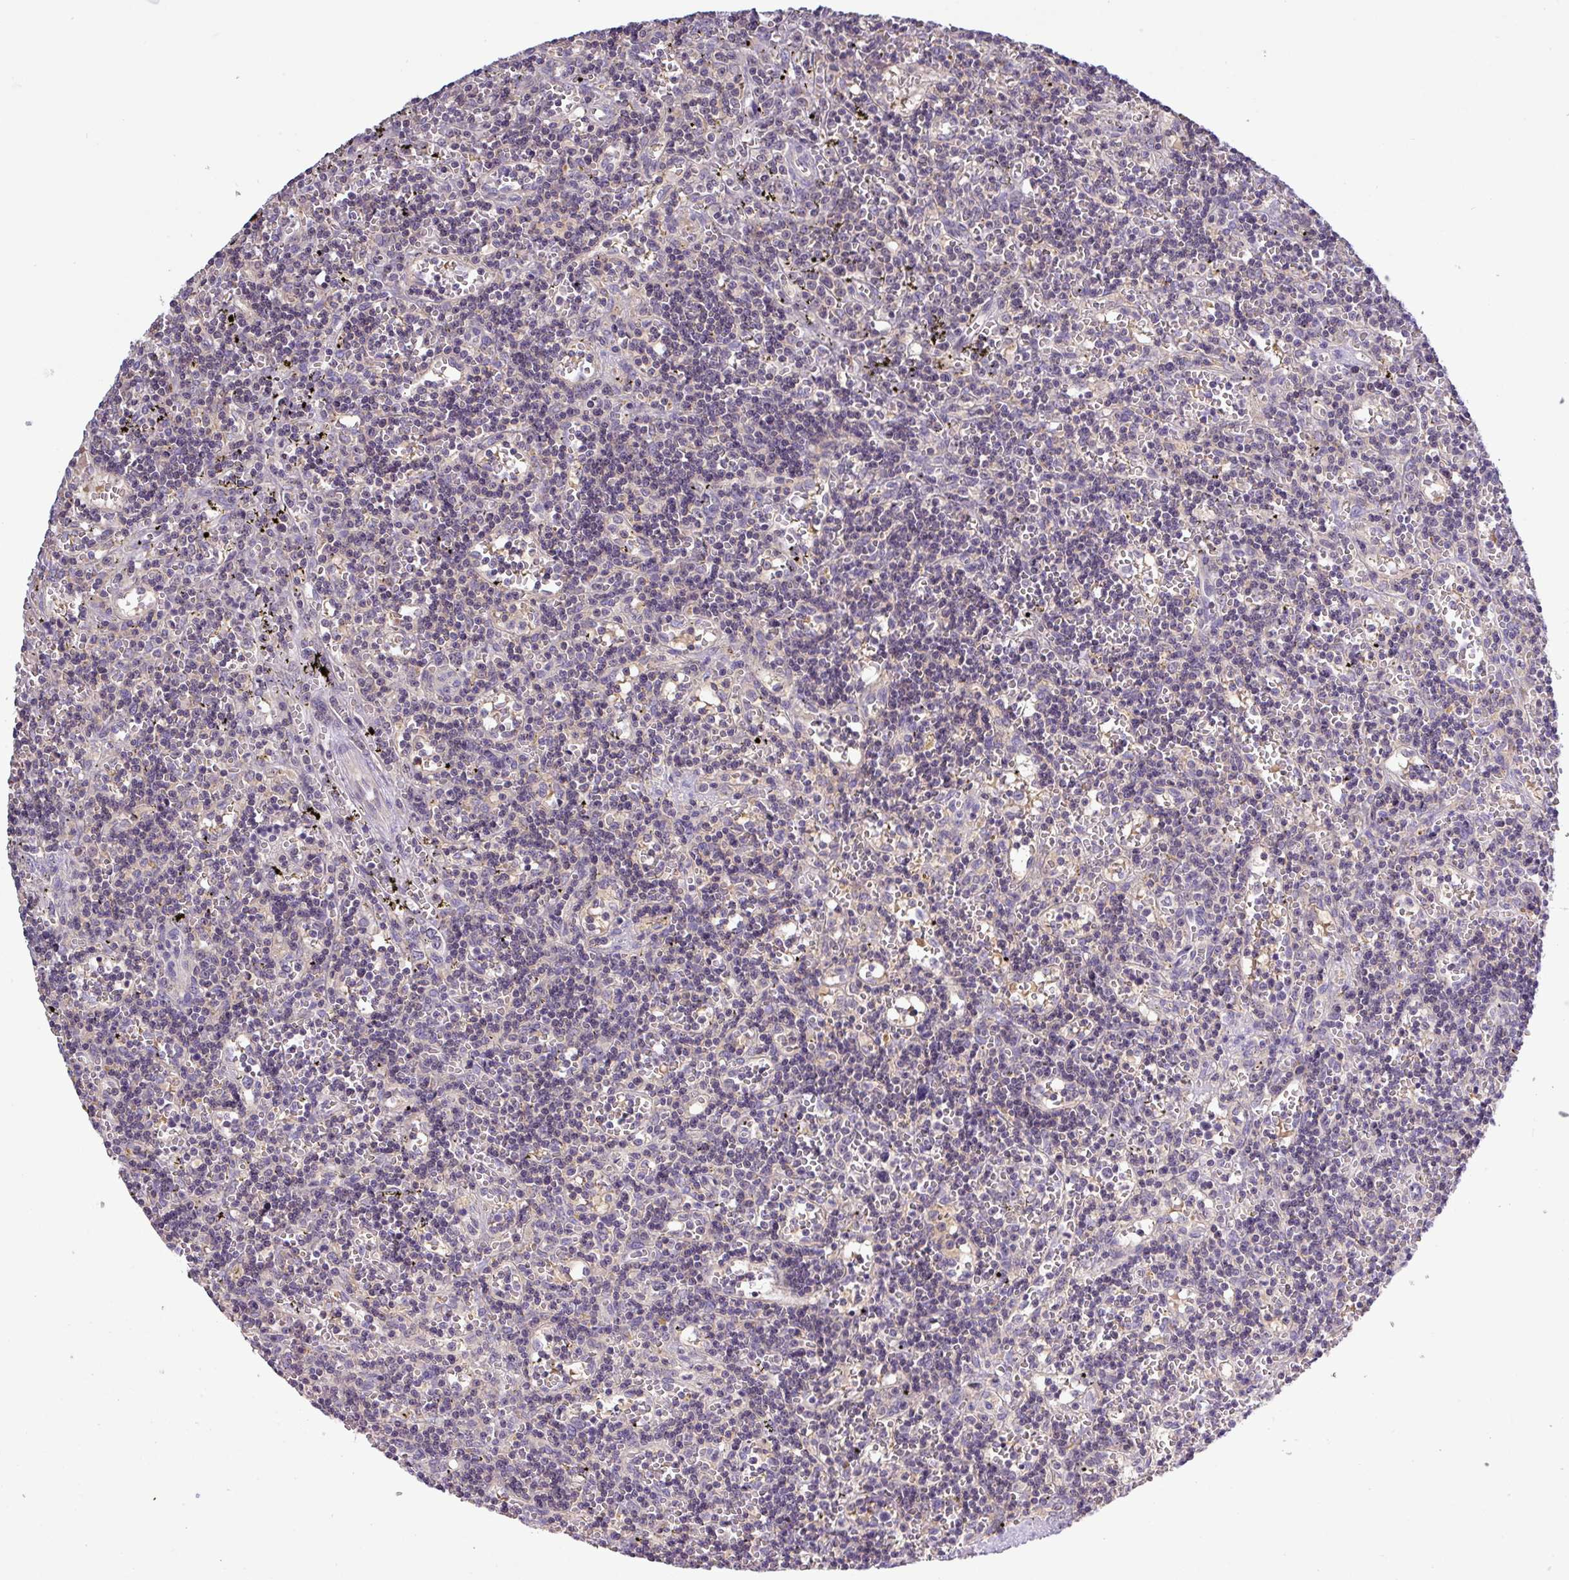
{"staining": {"intensity": "negative", "quantity": "none", "location": "none"}, "tissue": "lymphoma", "cell_type": "Tumor cells", "image_type": "cancer", "snomed": [{"axis": "morphology", "description": "Malignant lymphoma, non-Hodgkin's type, Low grade"}, {"axis": "topography", "description": "Spleen"}], "caption": "Tumor cells show no significant positivity in lymphoma.", "gene": "TMEM62", "patient": {"sex": "male", "age": 60}}